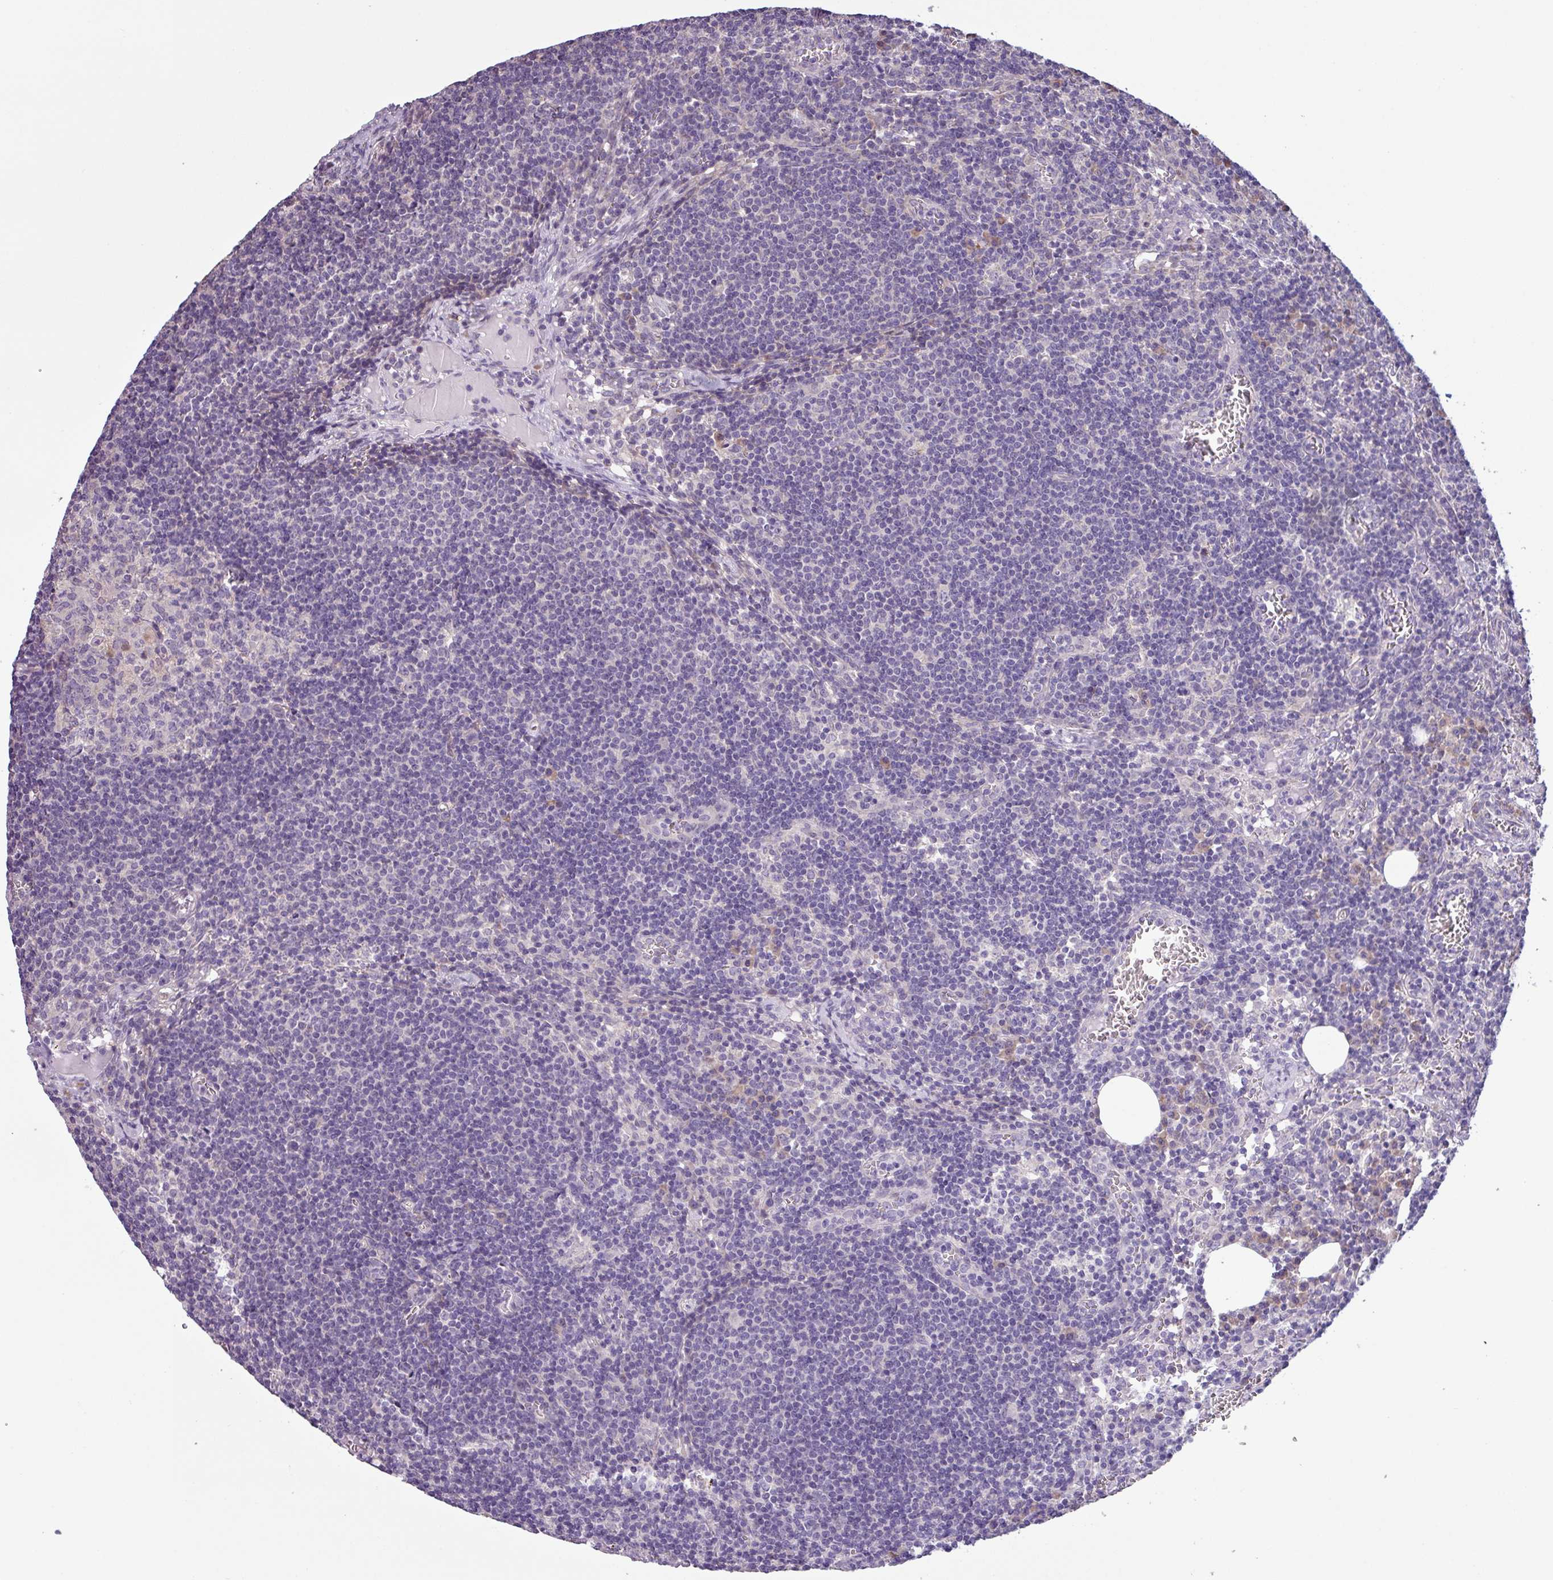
{"staining": {"intensity": "negative", "quantity": "none", "location": "none"}, "tissue": "lymph node", "cell_type": "Germinal center cells", "image_type": "normal", "snomed": [{"axis": "morphology", "description": "Normal tissue, NOS"}, {"axis": "topography", "description": "Lymph node"}], "caption": "Immunohistochemistry micrograph of unremarkable lymph node stained for a protein (brown), which demonstrates no staining in germinal center cells.", "gene": "C20orf27", "patient": {"sex": "female", "age": 27}}